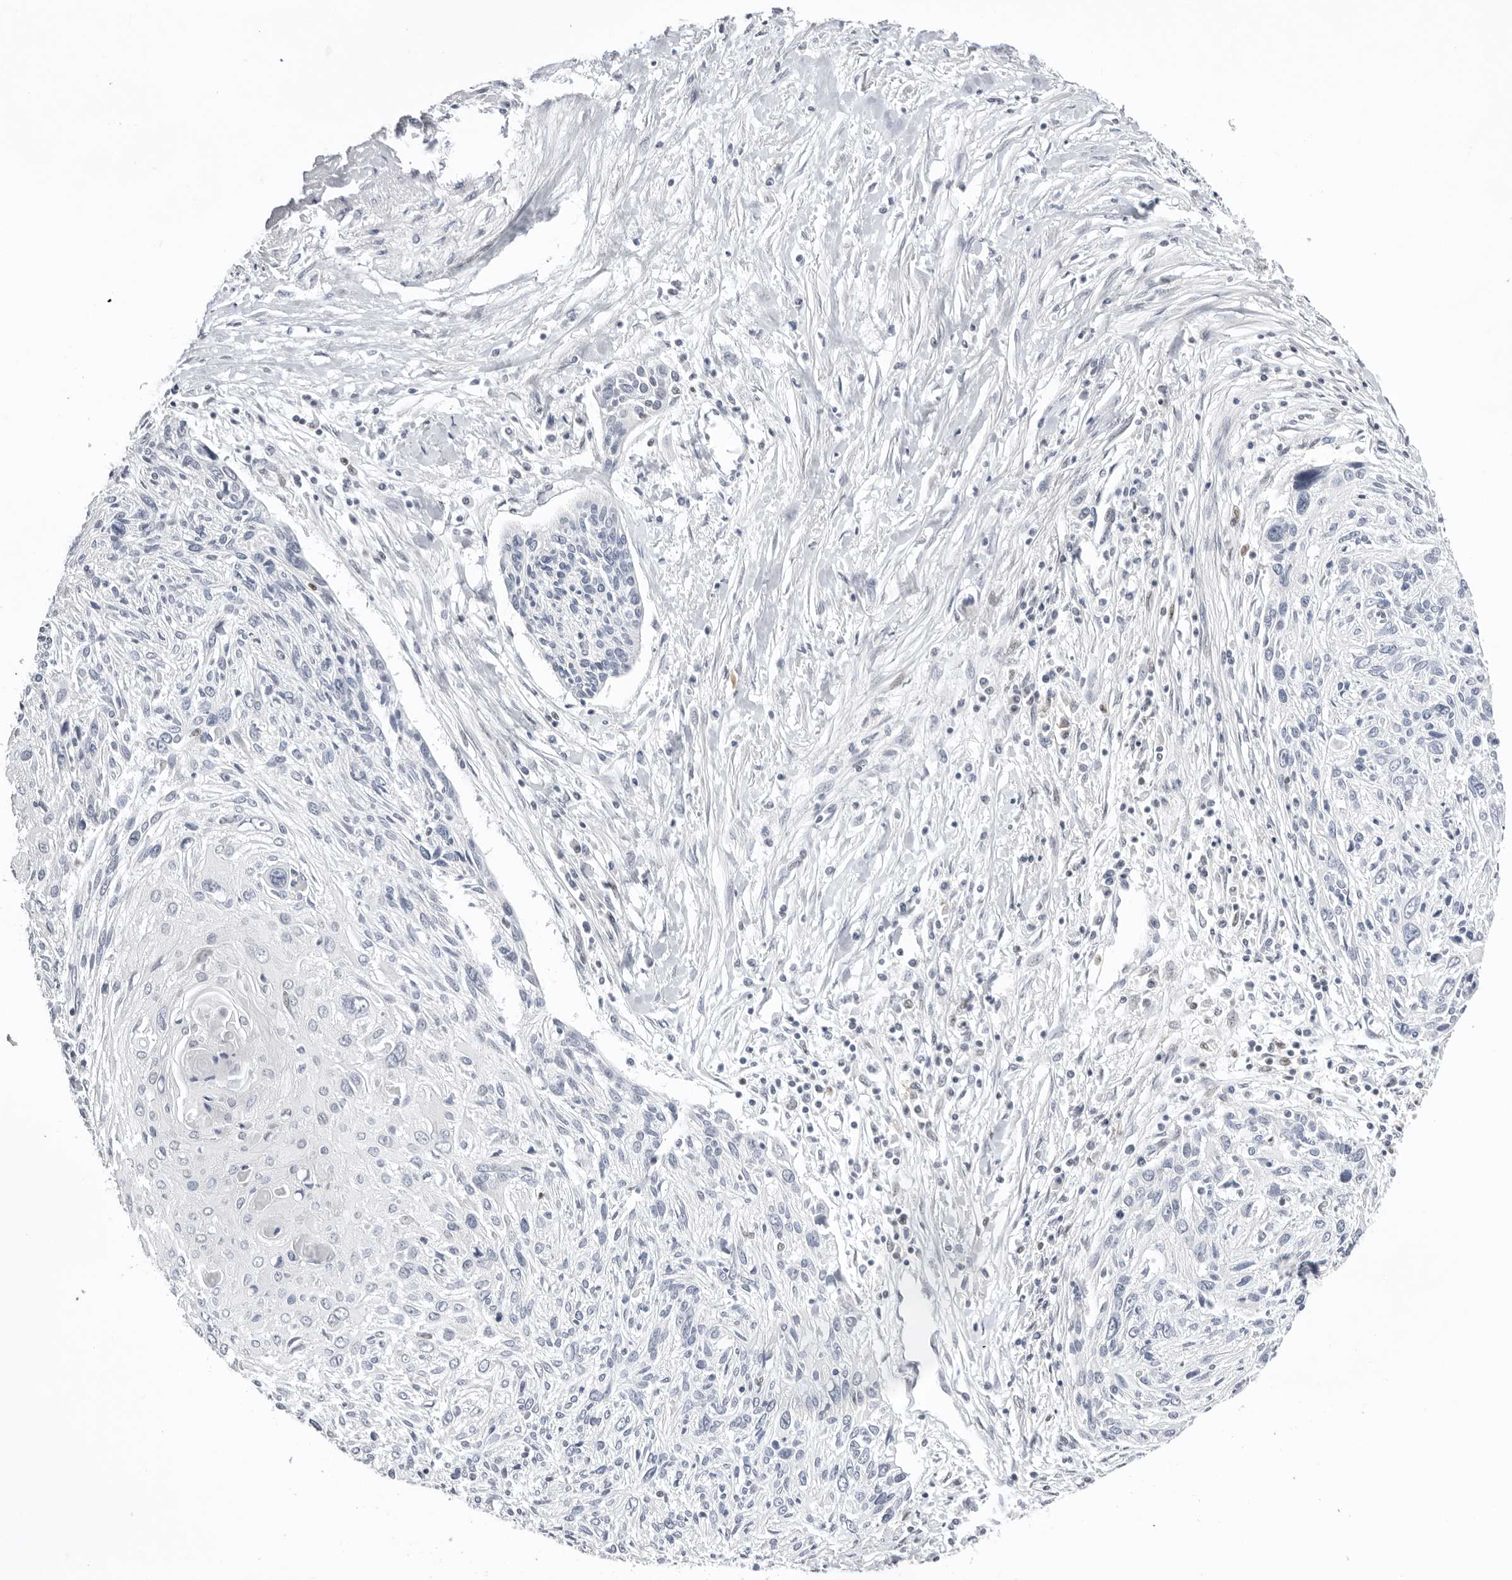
{"staining": {"intensity": "negative", "quantity": "none", "location": "none"}, "tissue": "cervical cancer", "cell_type": "Tumor cells", "image_type": "cancer", "snomed": [{"axis": "morphology", "description": "Squamous cell carcinoma, NOS"}, {"axis": "topography", "description": "Cervix"}], "caption": "An immunohistochemistry (IHC) histopathology image of cervical cancer is shown. There is no staining in tumor cells of cervical cancer.", "gene": "OGG1", "patient": {"sex": "female", "age": 51}}